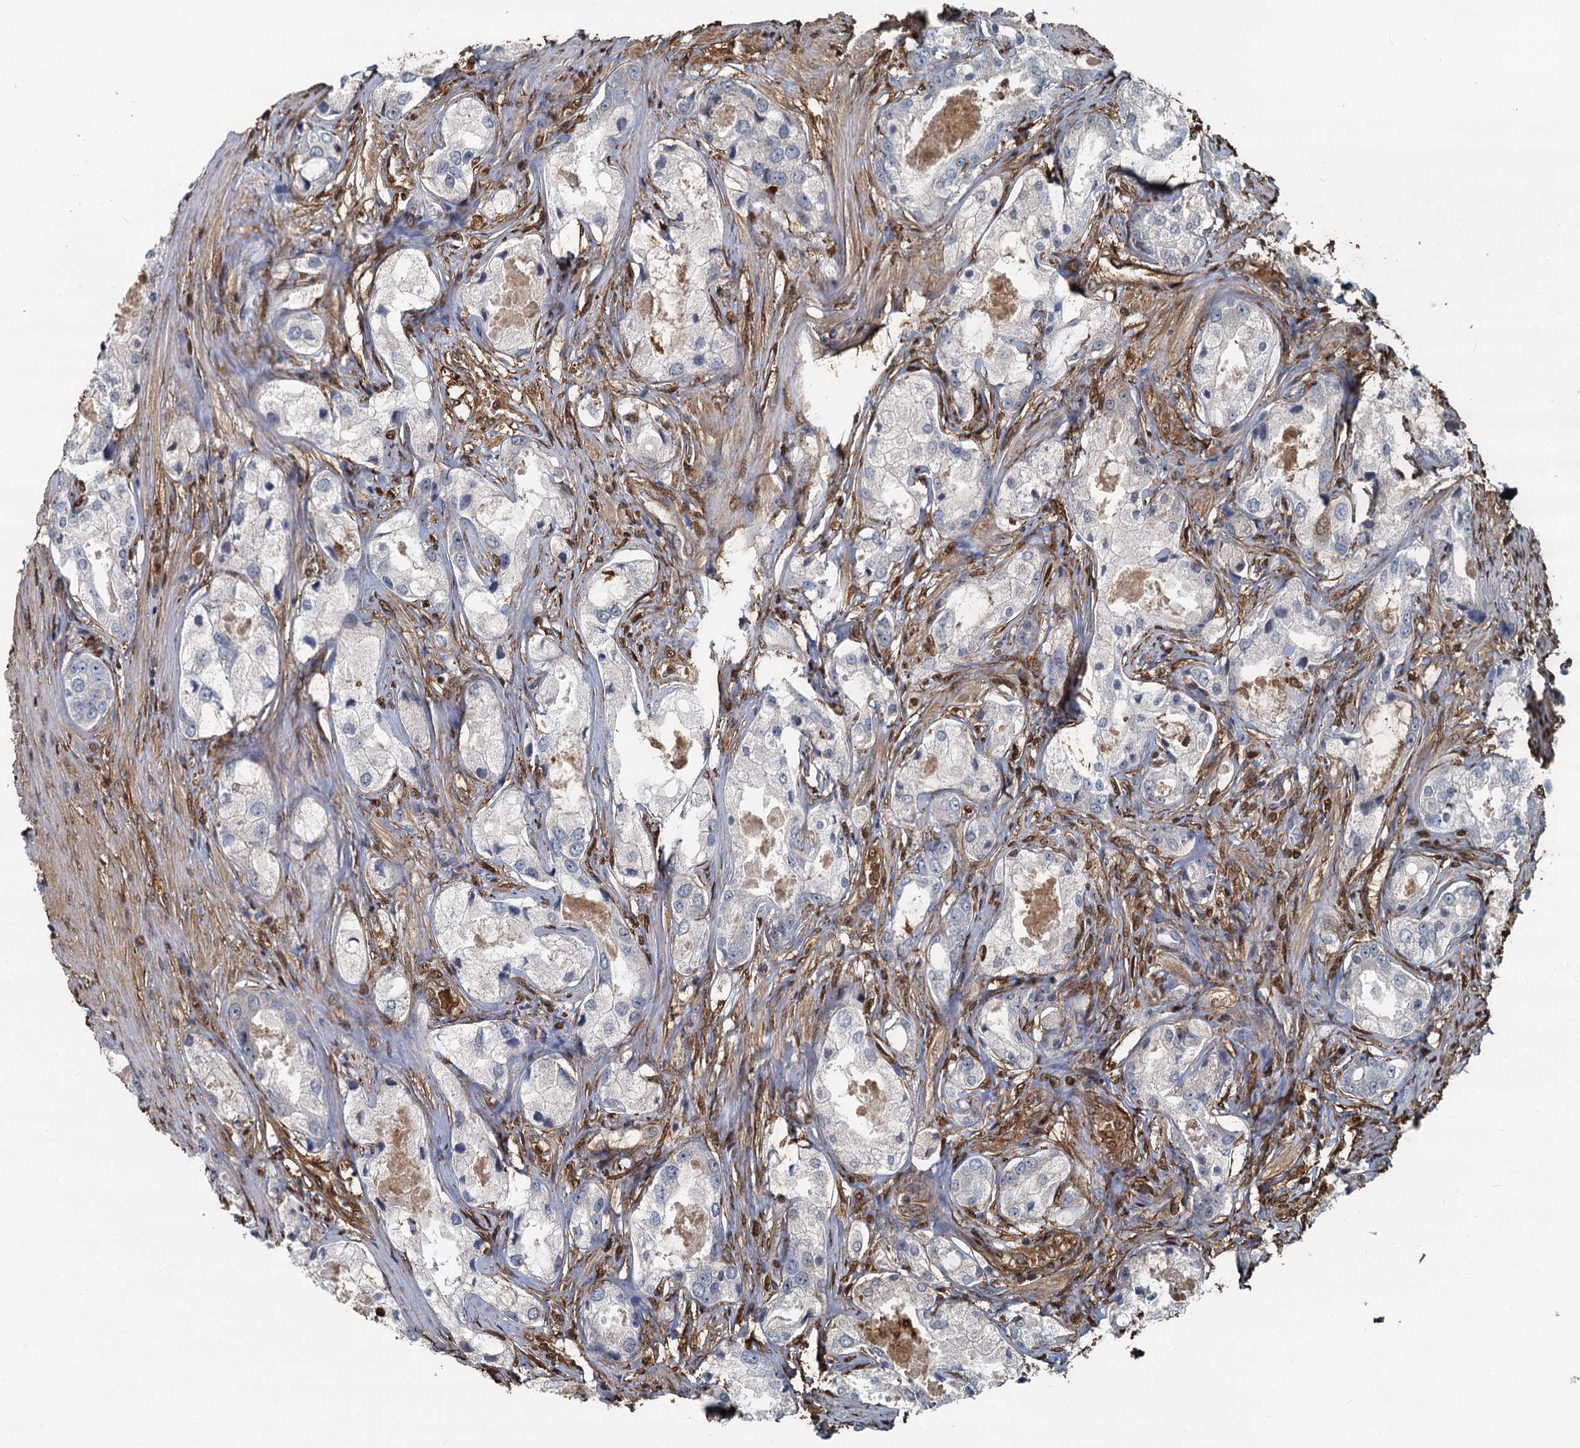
{"staining": {"intensity": "negative", "quantity": "none", "location": "none"}, "tissue": "prostate cancer", "cell_type": "Tumor cells", "image_type": "cancer", "snomed": [{"axis": "morphology", "description": "Adenocarcinoma, Low grade"}, {"axis": "topography", "description": "Prostate"}], "caption": "Protein analysis of low-grade adenocarcinoma (prostate) shows no significant positivity in tumor cells. The staining is performed using DAB brown chromogen with nuclei counter-stained in using hematoxylin.", "gene": "S100A6", "patient": {"sex": "male", "age": 68}}